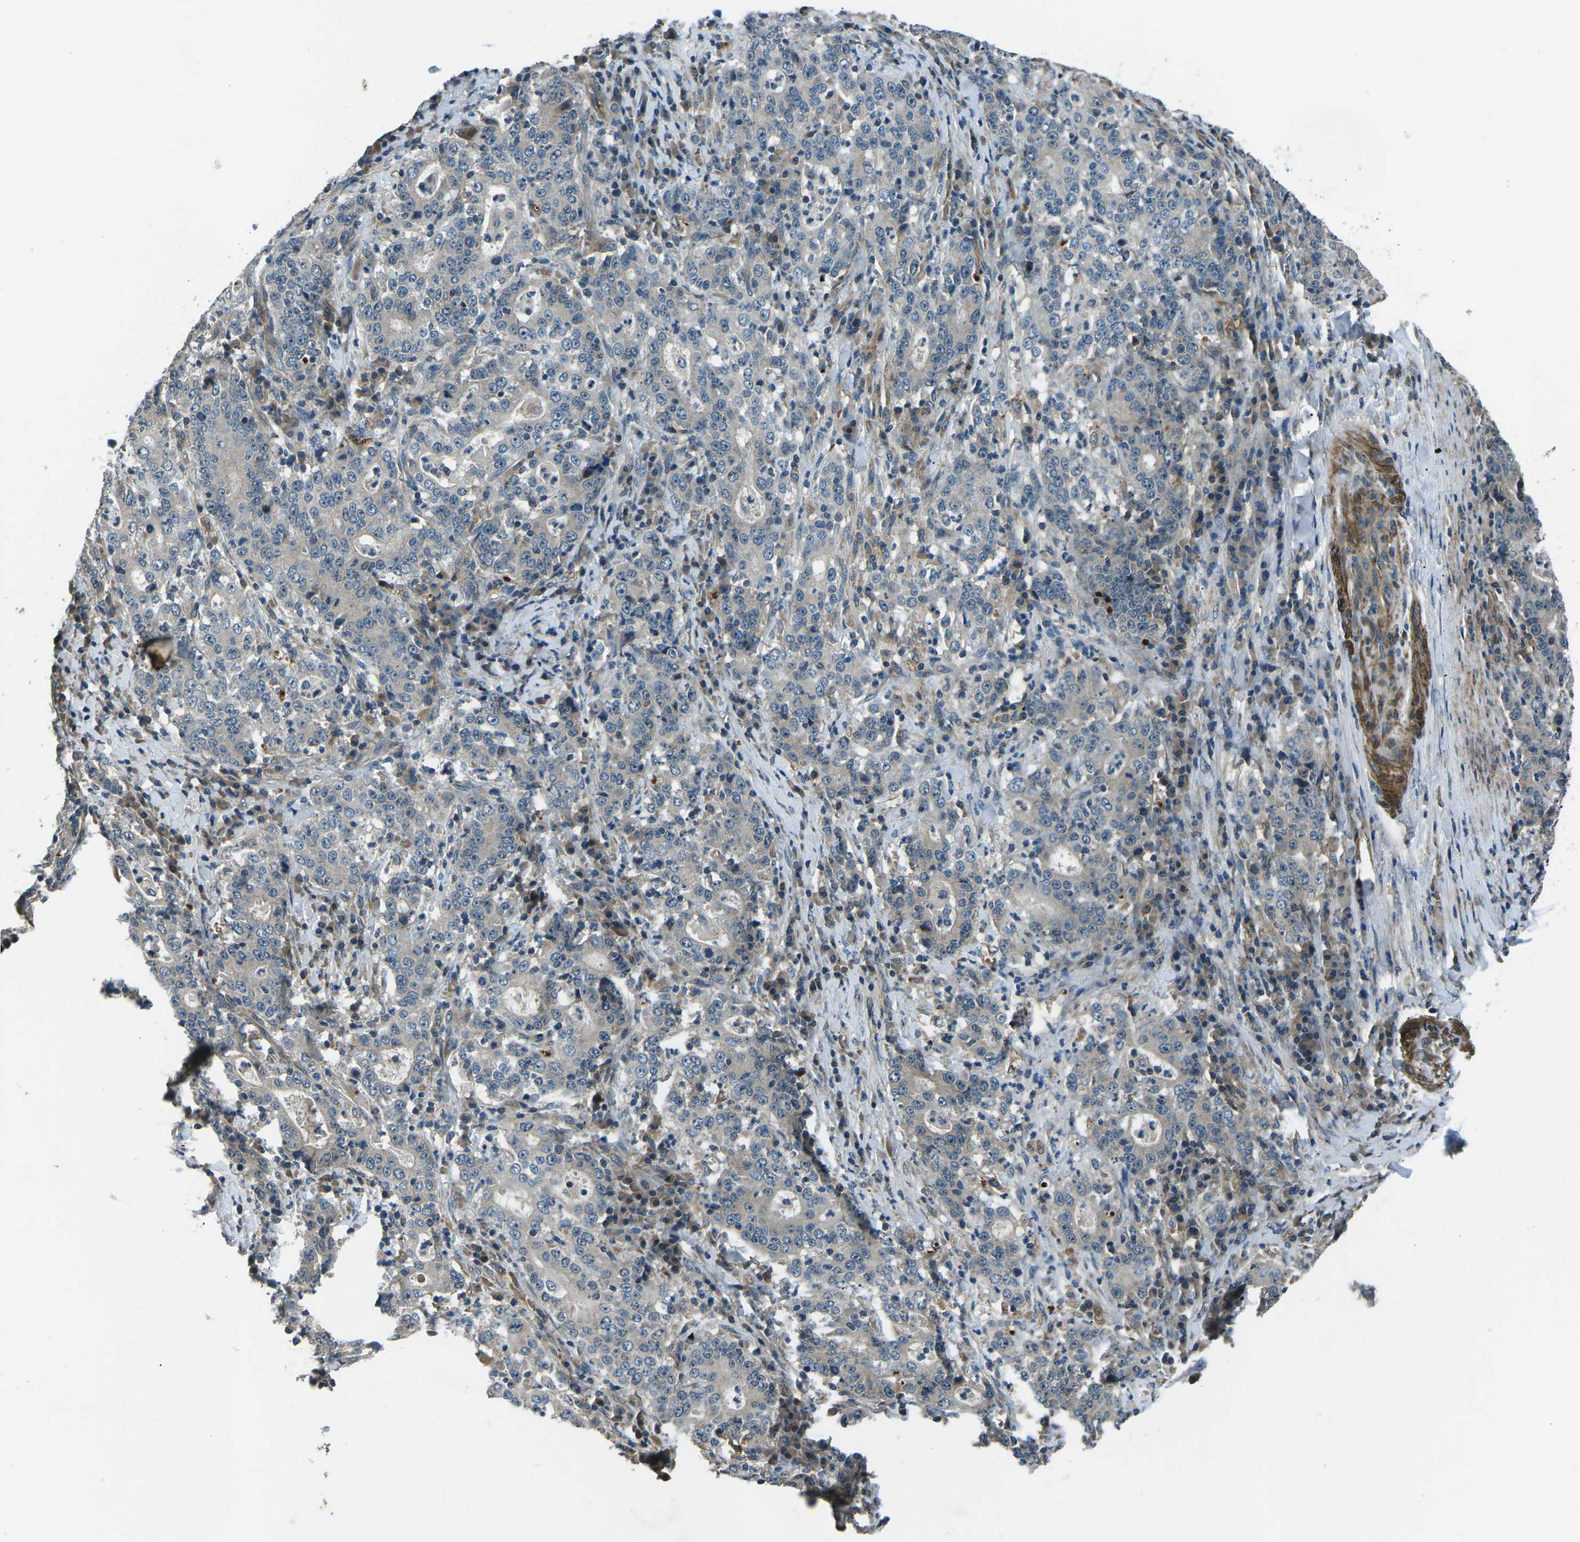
{"staining": {"intensity": "weak", "quantity": "<25%", "location": "cytoplasmic/membranous"}, "tissue": "stomach cancer", "cell_type": "Tumor cells", "image_type": "cancer", "snomed": [{"axis": "morphology", "description": "Normal tissue, NOS"}, {"axis": "morphology", "description": "Adenocarcinoma, NOS"}, {"axis": "topography", "description": "Stomach, upper"}, {"axis": "topography", "description": "Stomach"}], "caption": "Immunohistochemistry (IHC) photomicrograph of stomach cancer stained for a protein (brown), which displays no staining in tumor cells.", "gene": "AFAP1", "patient": {"sex": "male", "age": 59}}